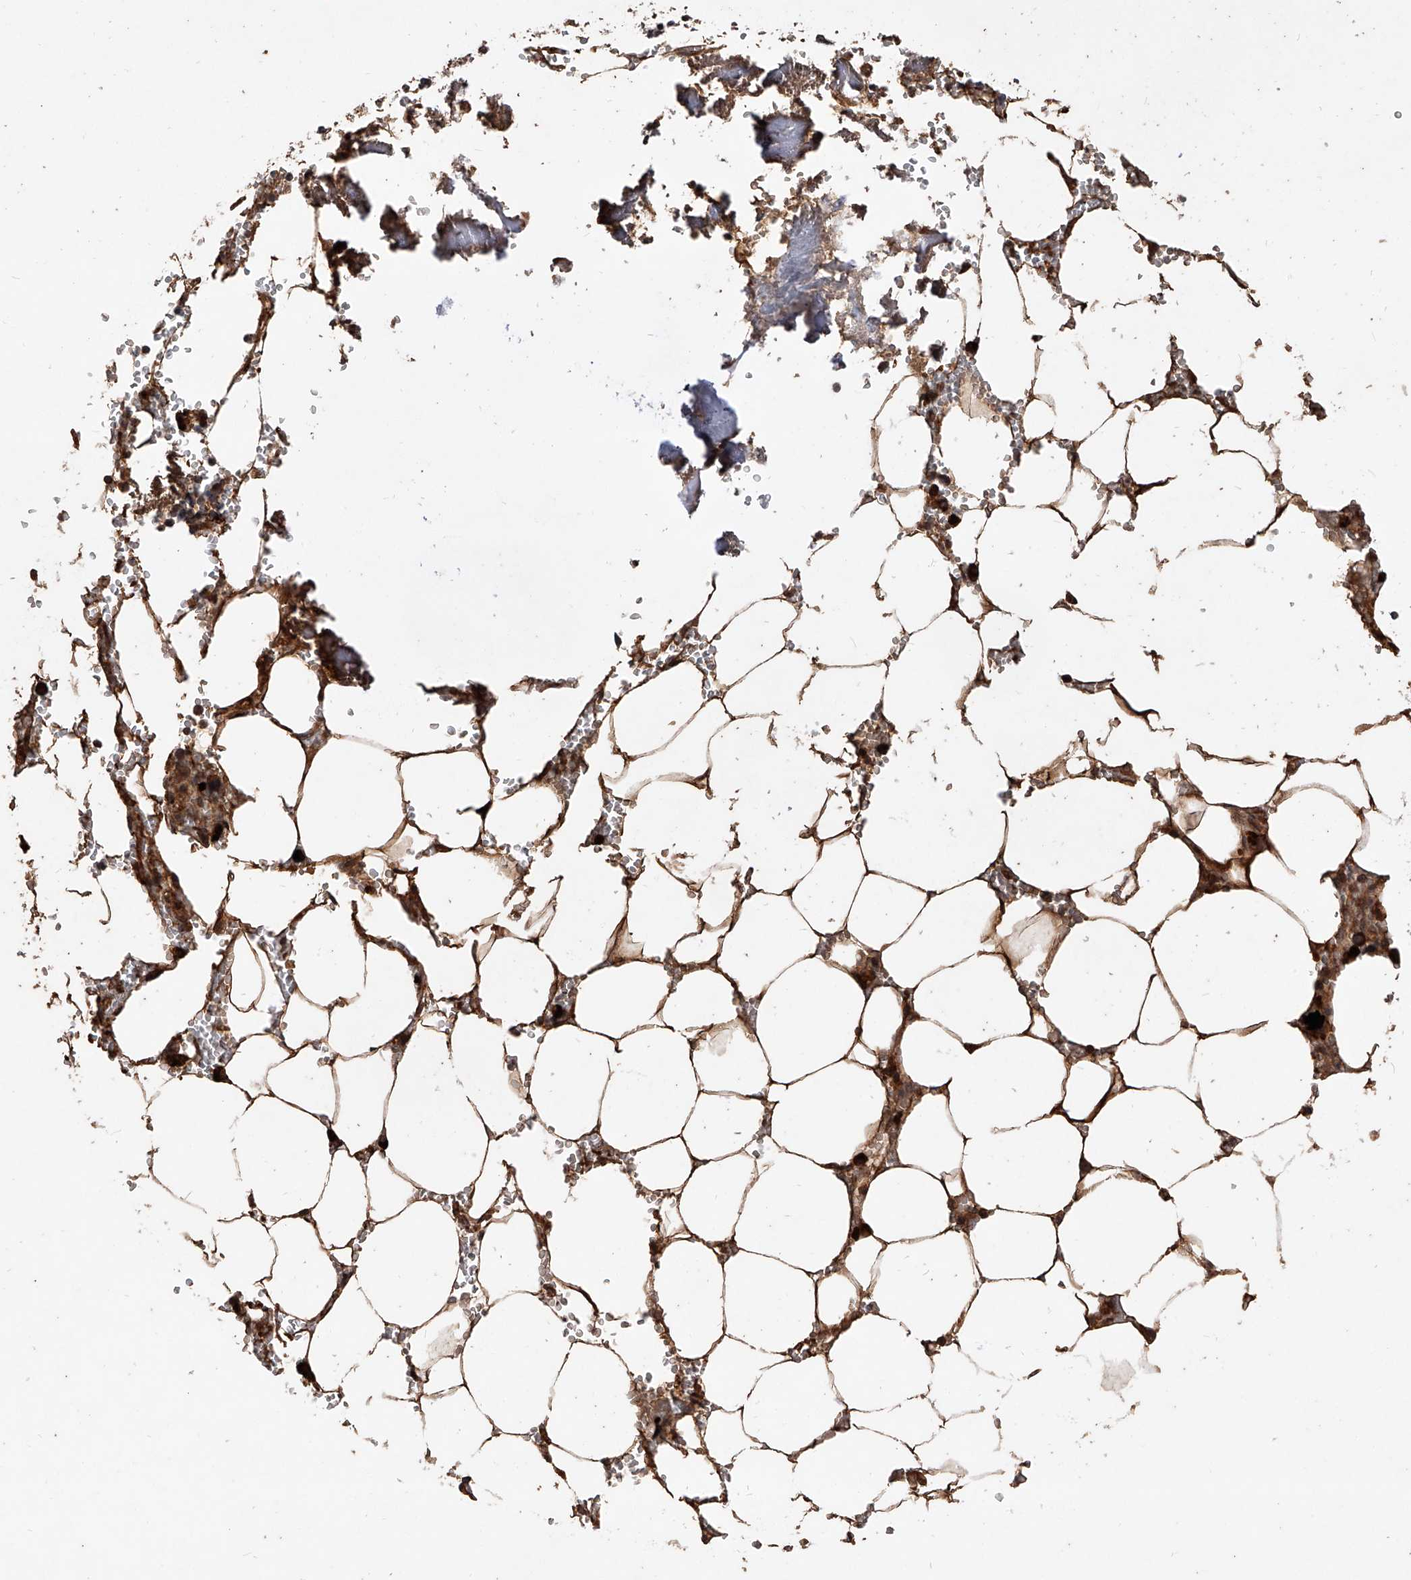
{"staining": {"intensity": "strong", "quantity": "25%-75%", "location": "cytoplasmic/membranous"}, "tissue": "bone marrow", "cell_type": "Hematopoietic cells", "image_type": "normal", "snomed": [{"axis": "morphology", "description": "Normal tissue, NOS"}, {"axis": "topography", "description": "Bone marrow"}], "caption": "Hematopoietic cells show high levels of strong cytoplasmic/membranous positivity in about 25%-75% of cells in unremarkable human bone marrow. (DAB = brown stain, brightfield microscopy at high magnification).", "gene": "CFAP410", "patient": {"sex": "male", "age": 70}}